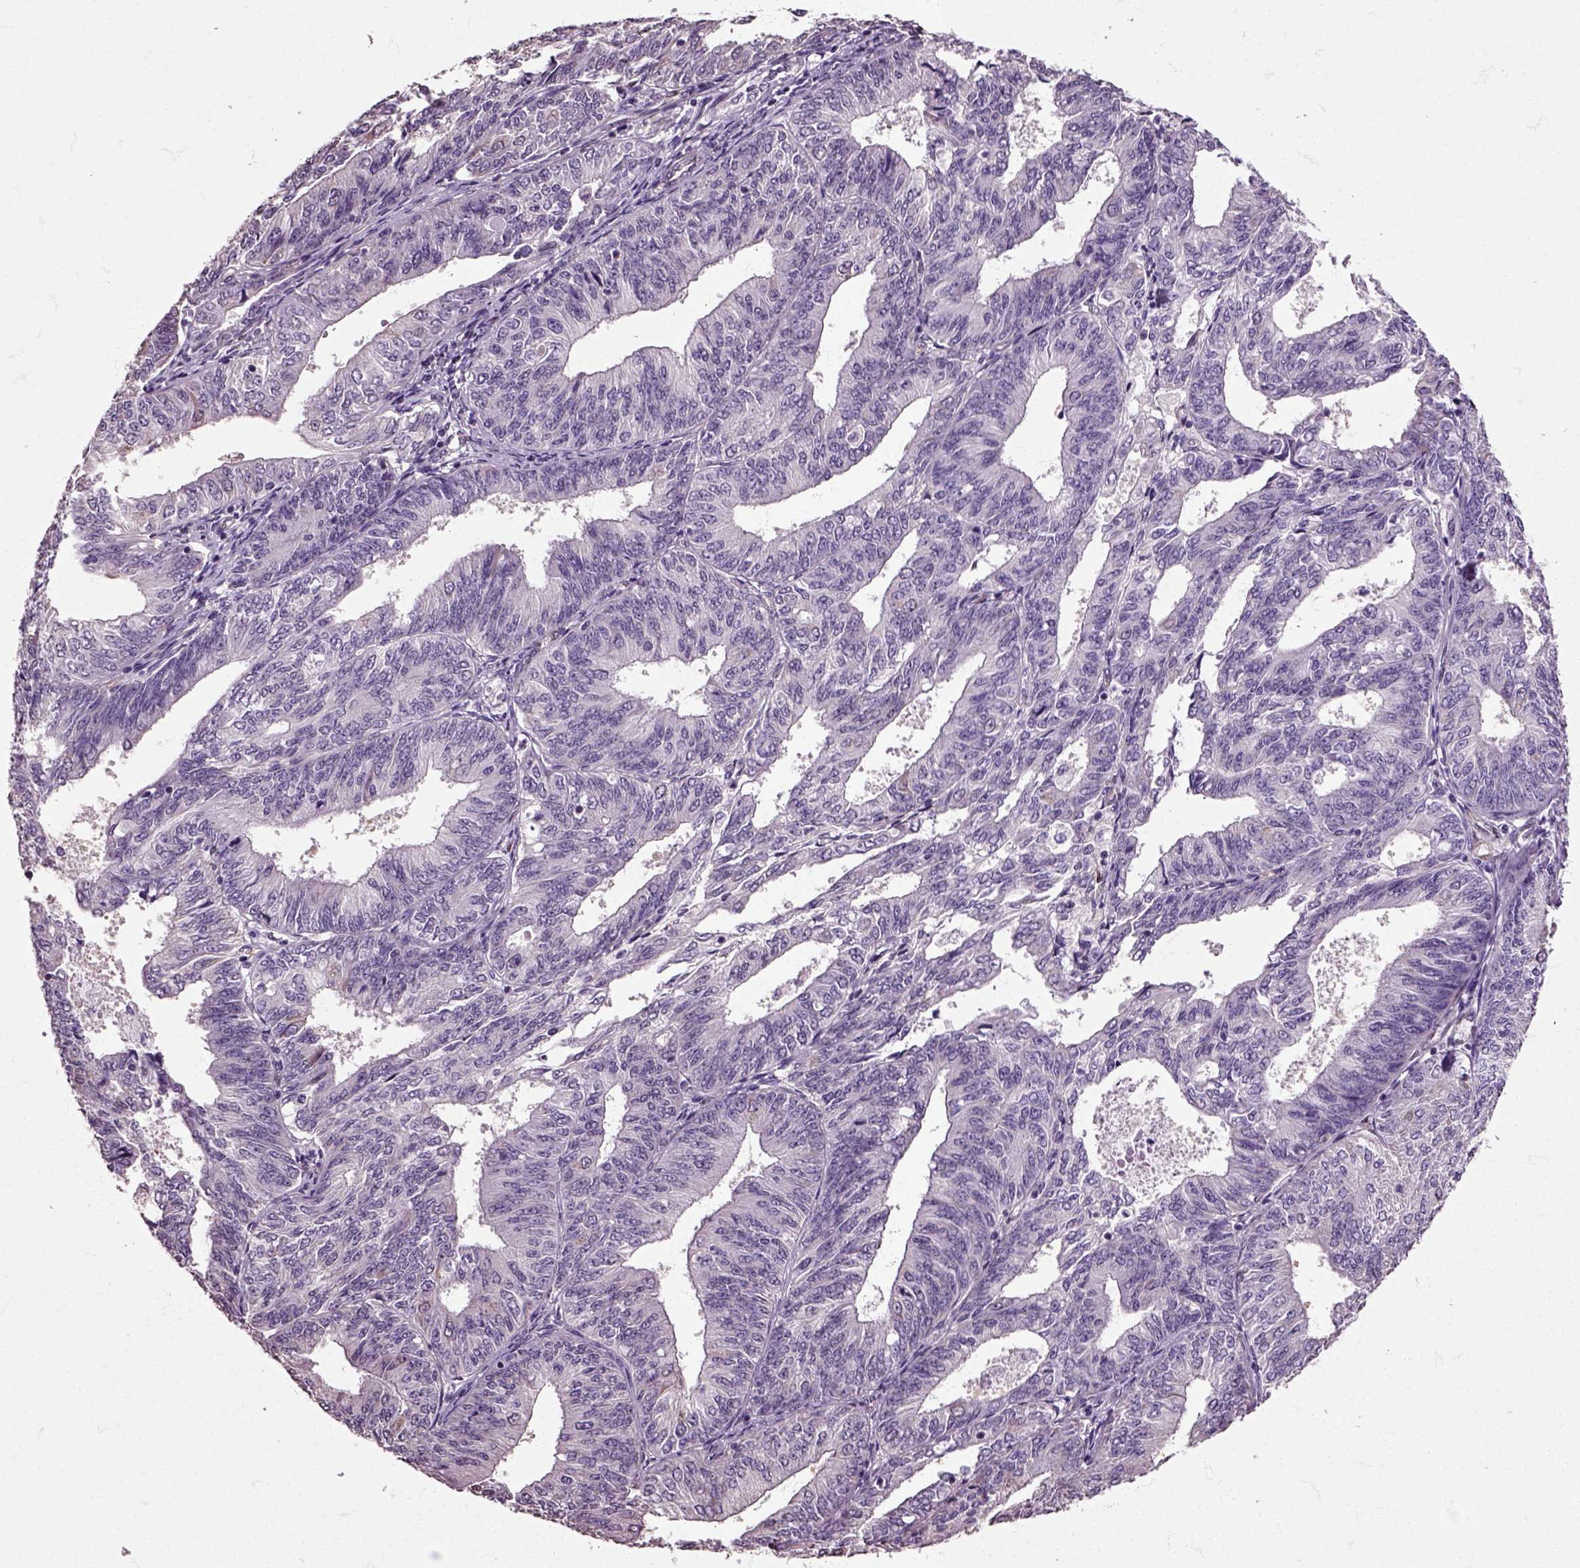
{"staining": {"intensity": "negative", "quantity": "none", "location": "none"}, "tissue": "endometrial cancer", "cell_type": "Tumor cells", "image_type": "cancer", "snomed": [{"axis": "morphology", "description": "Adenocarcinoma, NOS"}, {"axis": "topography", "description": "Endometrium"}], "caption": "This is an IHC image of human endometrial cancer (adenocarcinoma). There is no staining in tumor cells.", "gene": "HSPA2", "patient": {"sex": "female", "age": 58}}